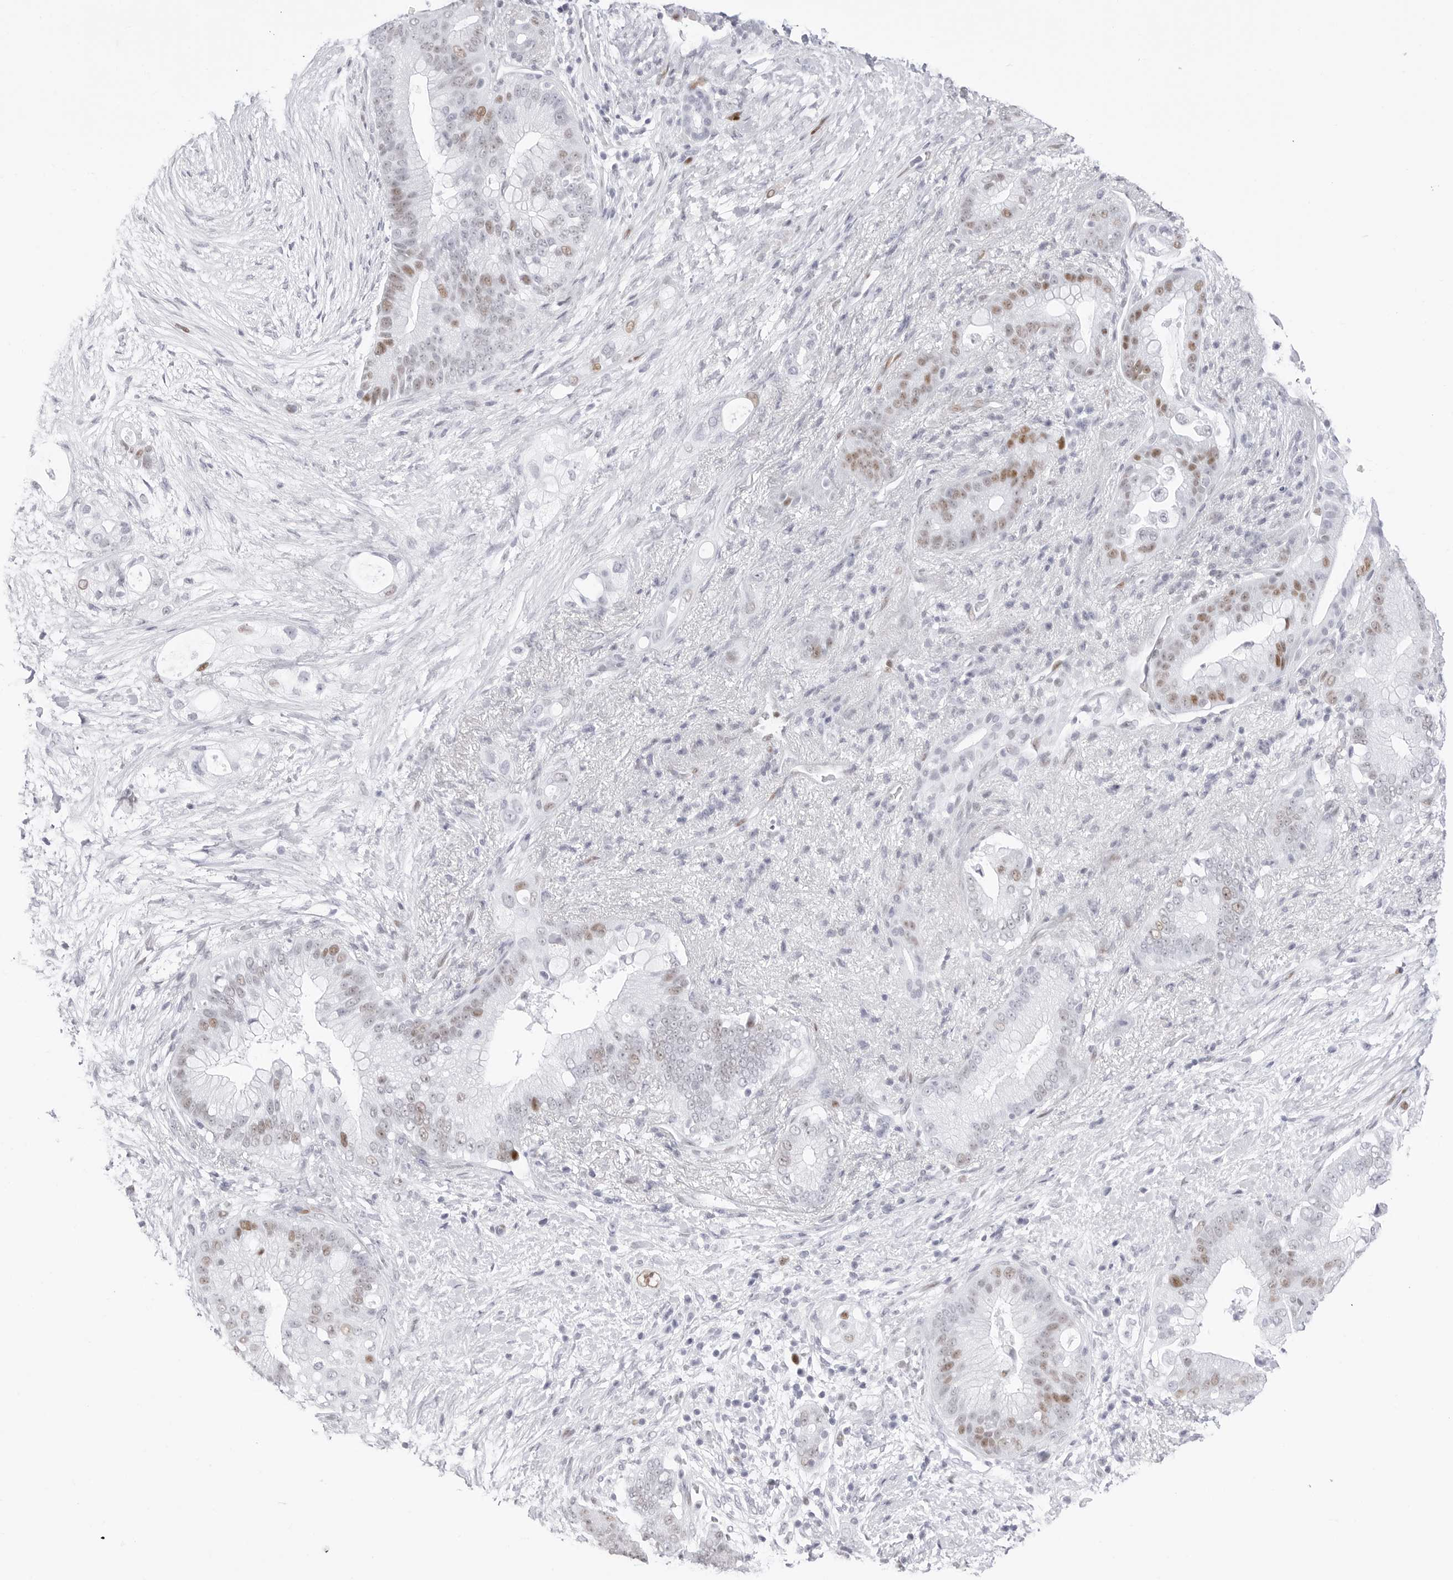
{"staining": {"intensity": "moderate", "quantity": "25%-75%", "location": "nuclear"}, "tissue": "pancreatic cancer", "cell_type": "Tumor cells", "image_type": "cancer", "snomed": [{"axis": "morphology", "description": "Adenocarcinoma, NOS"}, {"axis": "topography", "description": "Pancreas"}], "caption": "Pancreatic cancer stained with a protein marker displays moderate staining in tumor cells.", "gene": "NASP", "patient": {"sex": "male", "age": 53}}